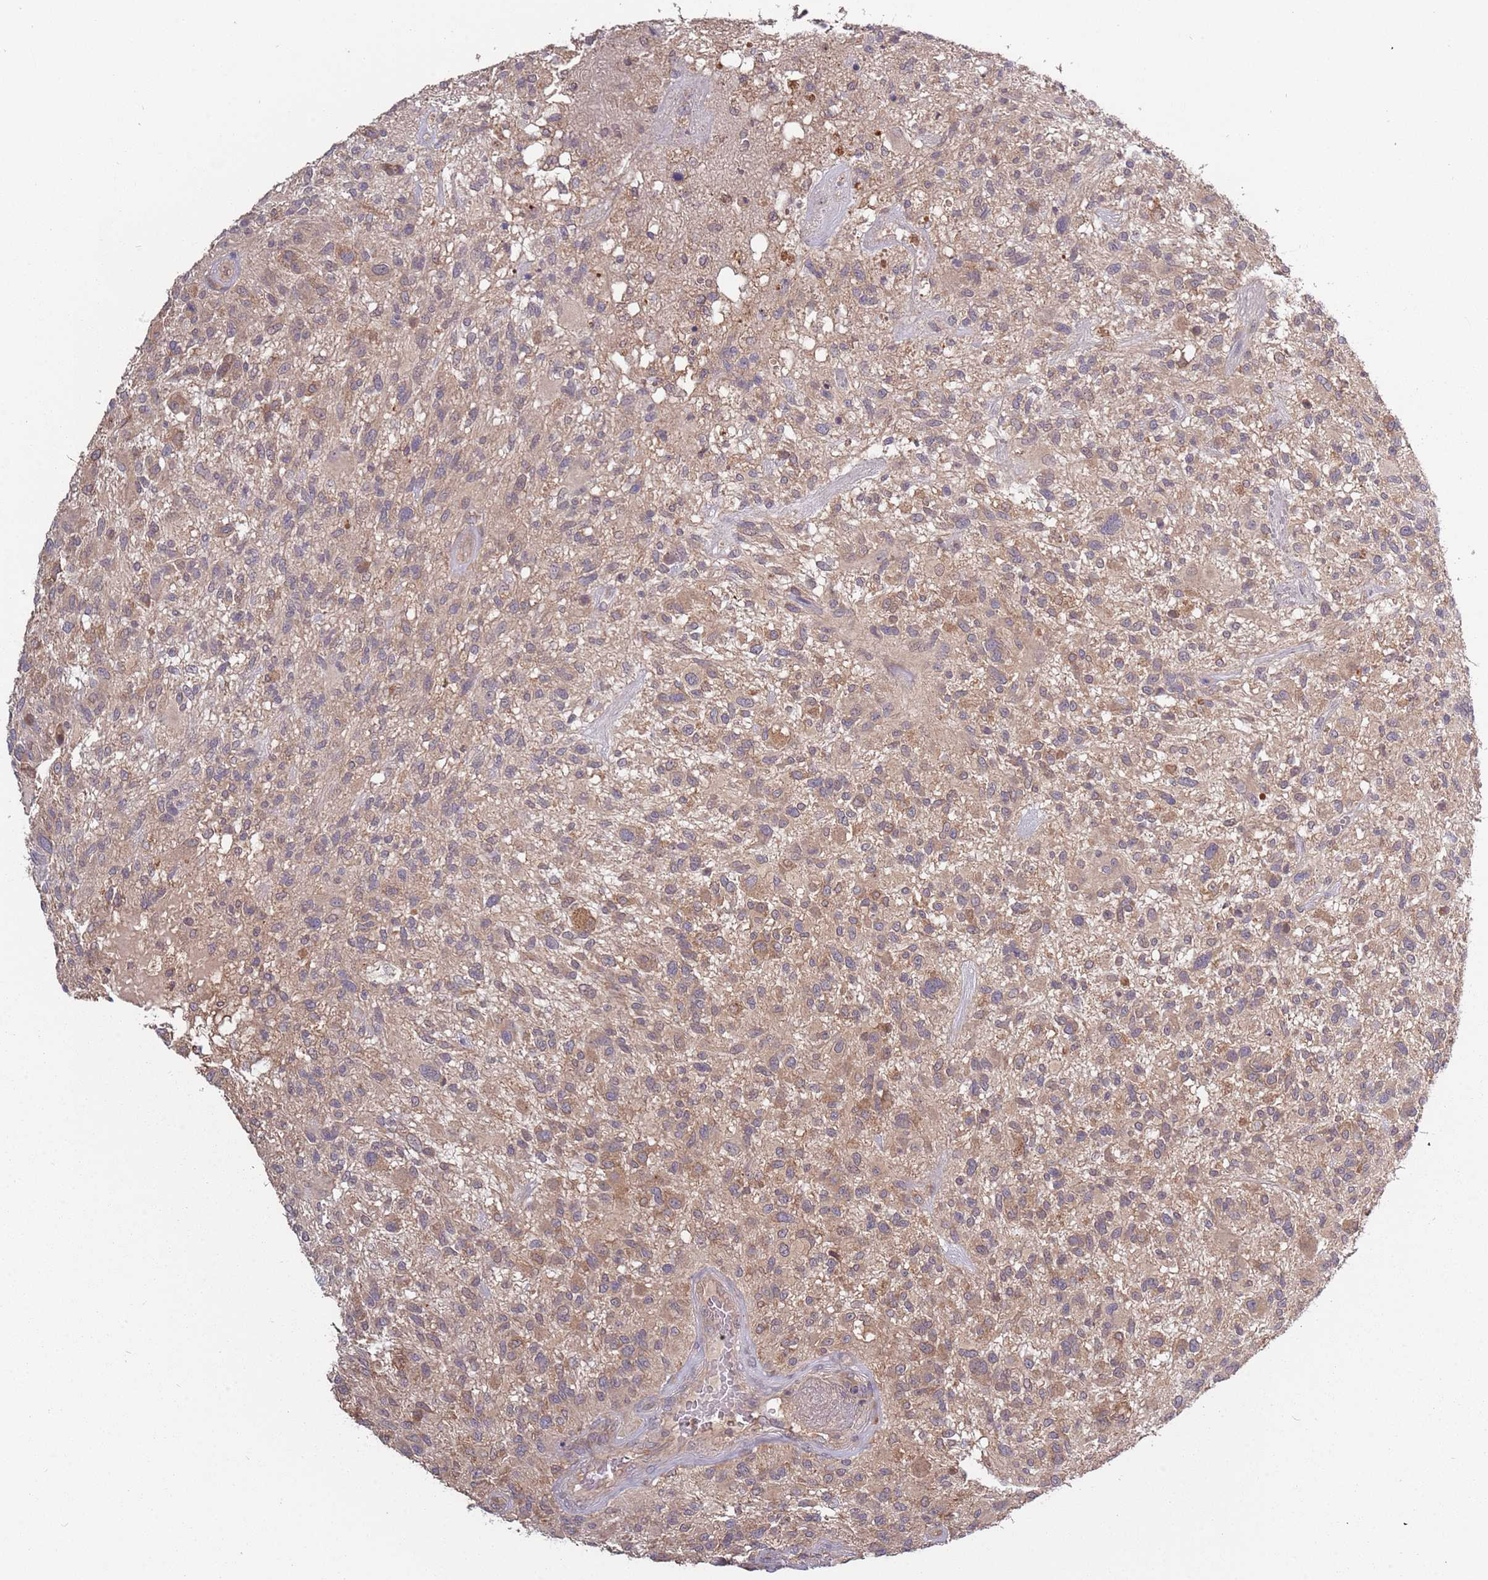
{"staining": {"intensity": "weak", "quantity": "25%-75%", "location": "cytoplasmic/membranous"}, "tissue": "glioma", "cell_type": "Tumor cells", "image_type": "cancer", "snomed": [{"axis": "morphology", "description": "Glioma, malignant, High grade"}, {"axis": "topography", "description": "Brain"}], "caption": "Immunohistochemistry image of neoplastic tissue: human malignant high-grade glioma stained using immunohistochemistry (IHC) demonstrates low levels of weak protein expression localized specifically in the cytoplasmic/membranous of tumor cells, appearing as a cytoplasmic/membranous brown color.", "gene": "USP32", "patient": {"sex": "male", "age": 47}}